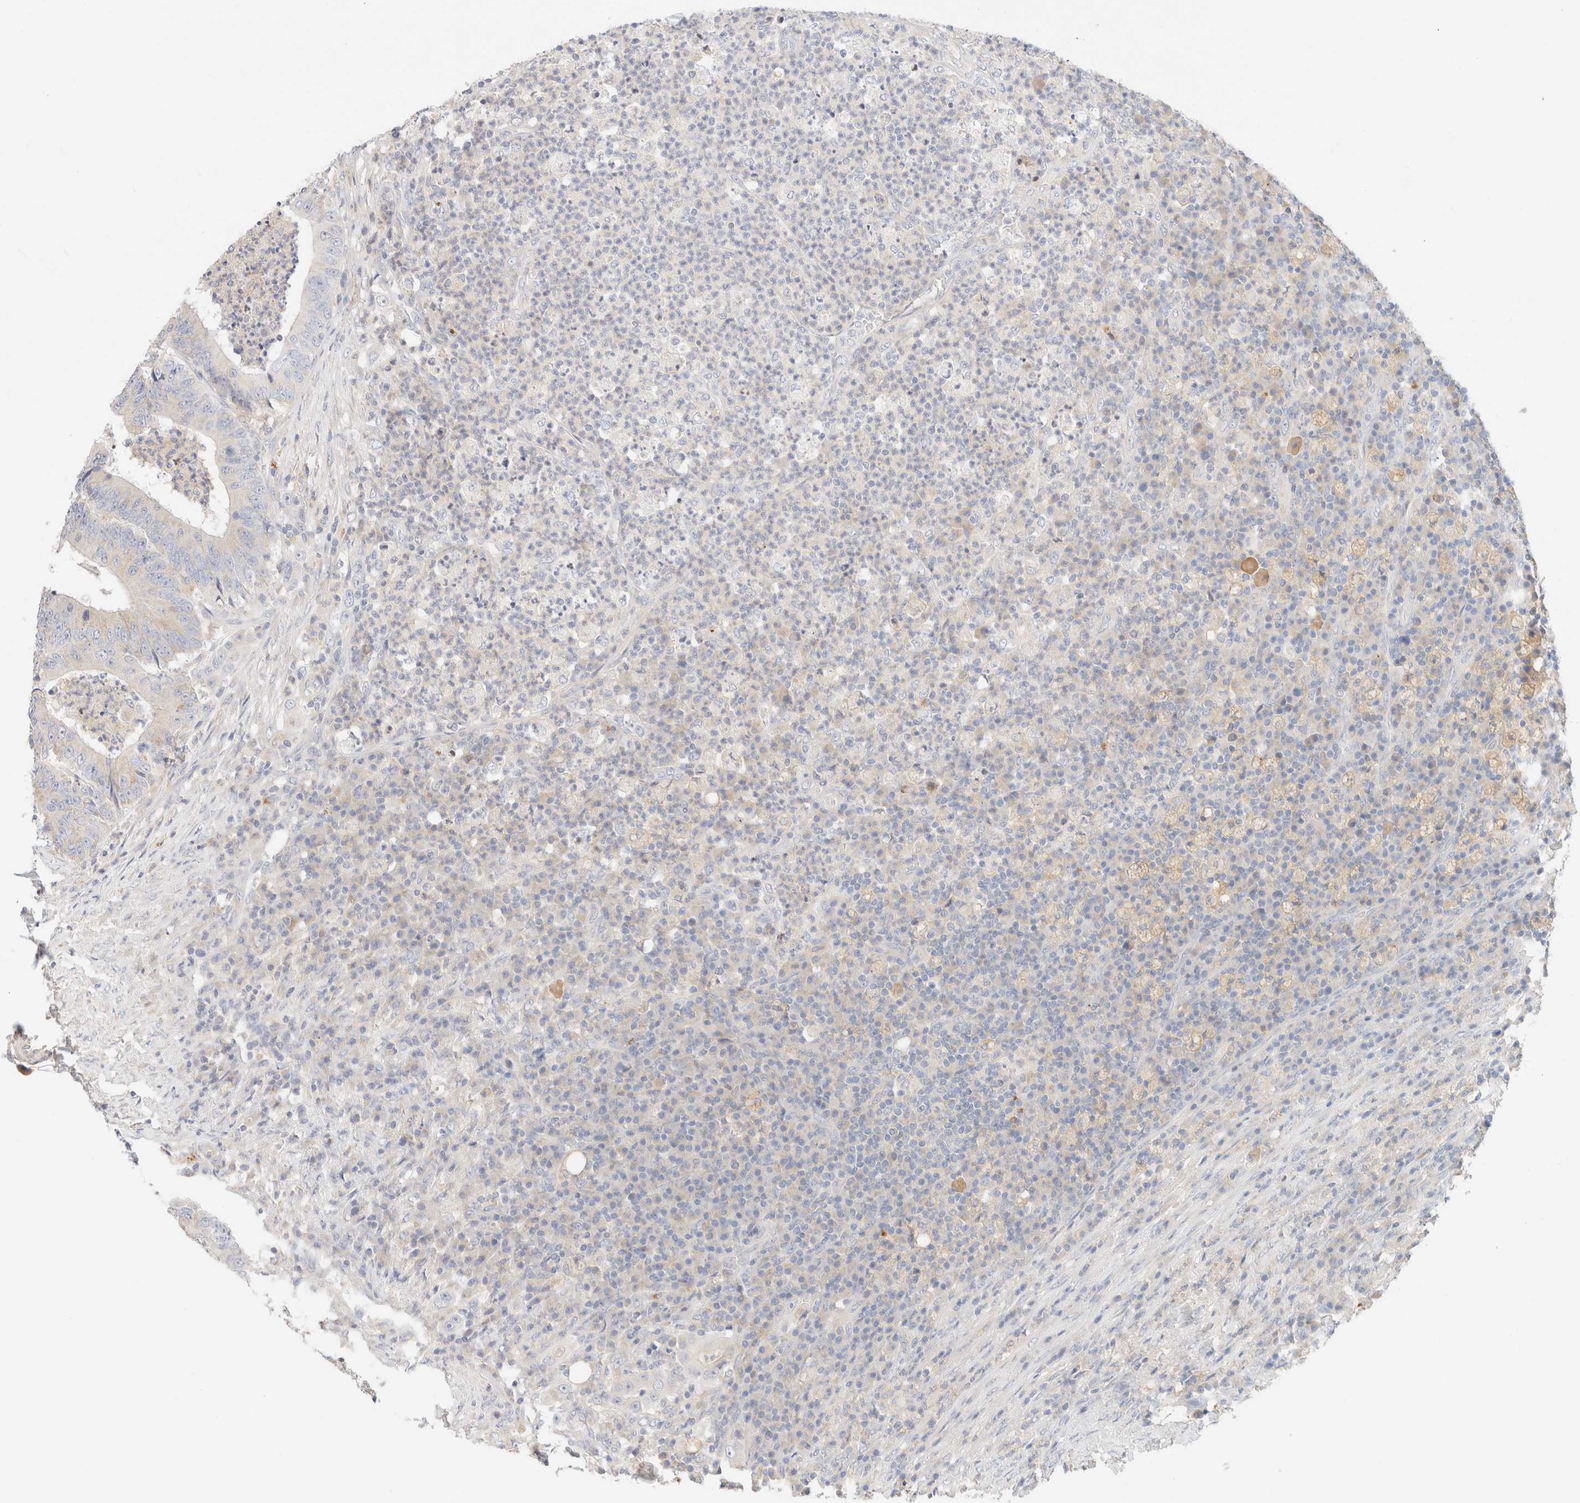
{"staining": {"intensity": "weak", "quantity": "<25%", "location": "cytoplasmic/membranous"}, "tissue": "colorectal cancer", "cell_type": "Tumor cells", "image_type": "cancer", "snomed": [{"axis": "morphology", "description": "Adenocarcinoma, NOS"}, {"axis": "topography", "description": "Colon"}], "caption": "This is a image of IHC staining of adenocarcinoma (colorectal), which shows no positivity in tumor cells.", "gene": "SARM1", "patient": {"sex": "male", "age": 83}}